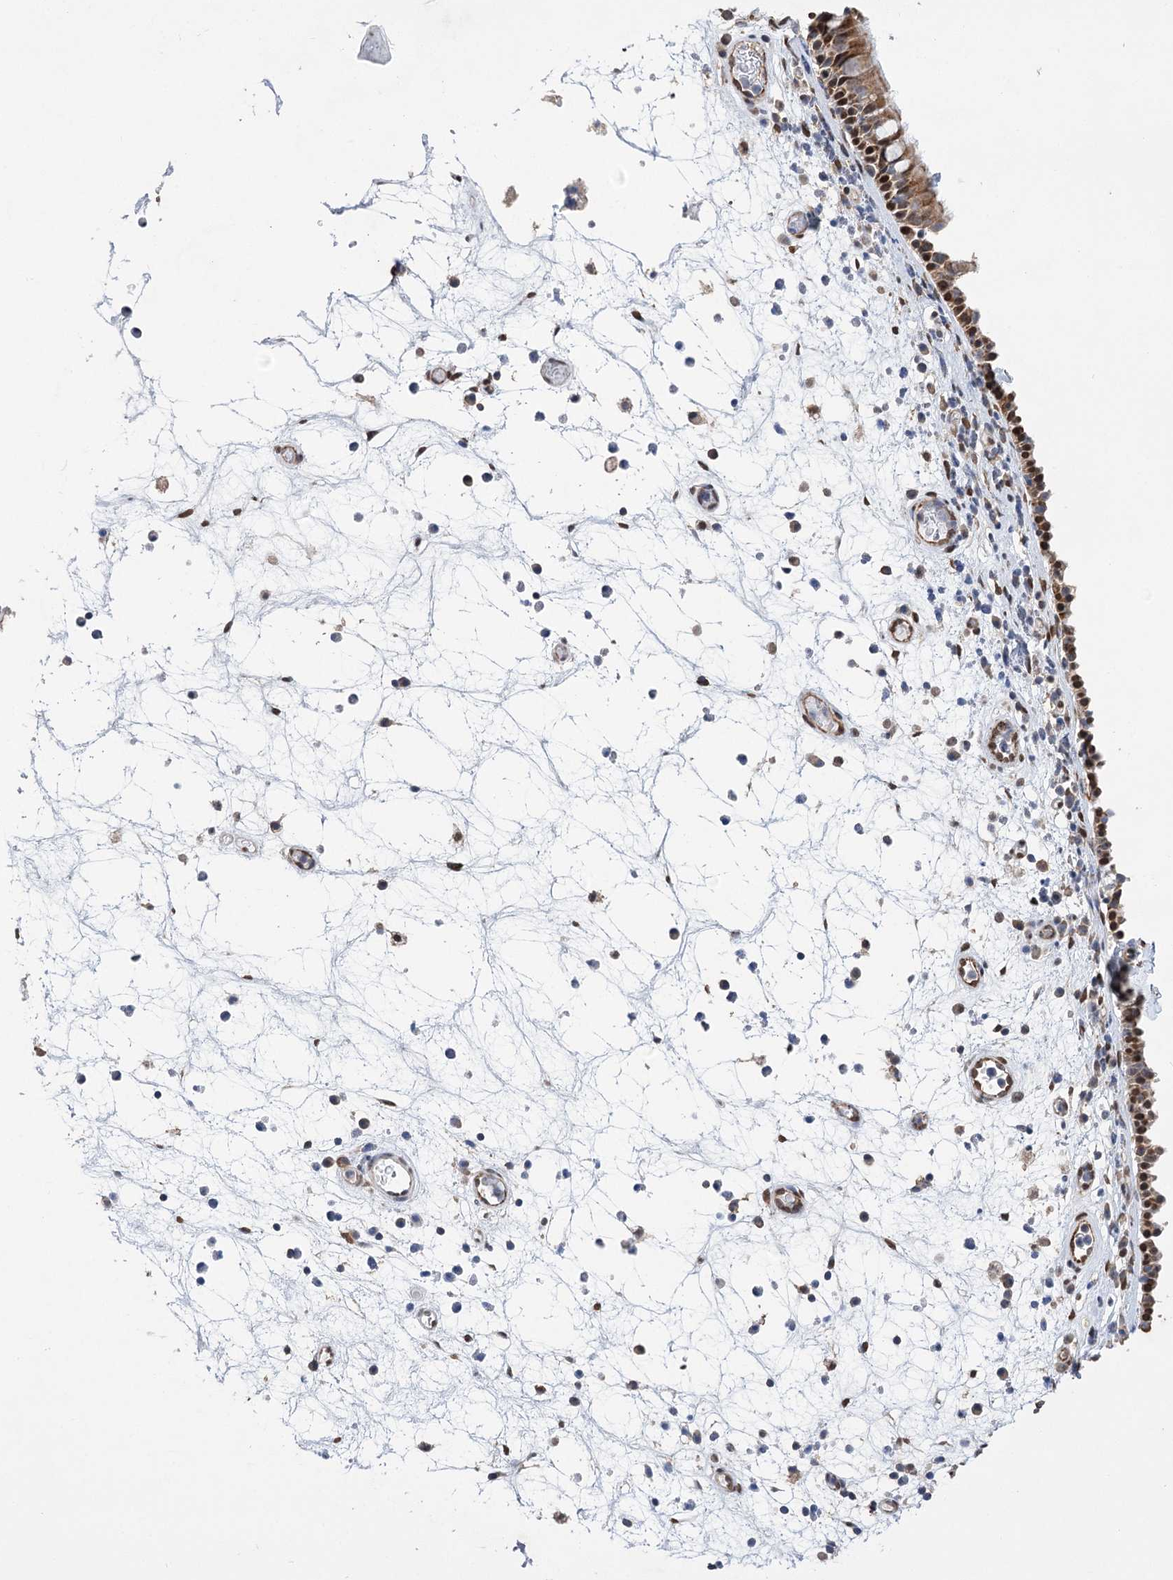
{"staining": {"intensity": "moderate", "quantity": ">75%", "location": "cytoplasmic/membranous,nuclear"}, "tissue": "nasopharynx", "cell_type": "Respiratory epithelial cells", "image_type": "normal", "snomed": [{"axis": "morphology", "description": "Normal tissue, NOS"}, {"axis": "morphology", "description": "Inflammation, NOS"}, {"axis": "morphology", "description": "Malignant melanoma, Metastatic site"}, {"axis": "topography", "description": "Nasopharynx"}], "caption": "About >75% of respiratory epithelial cells in normal nasopharynx show moderate cytoplasmic/membranous,nuclear protein staining as visualized by brown immunohistochemical staining.", "gene": "NFU1", "patient": {"sex": "male", "age": 70}}